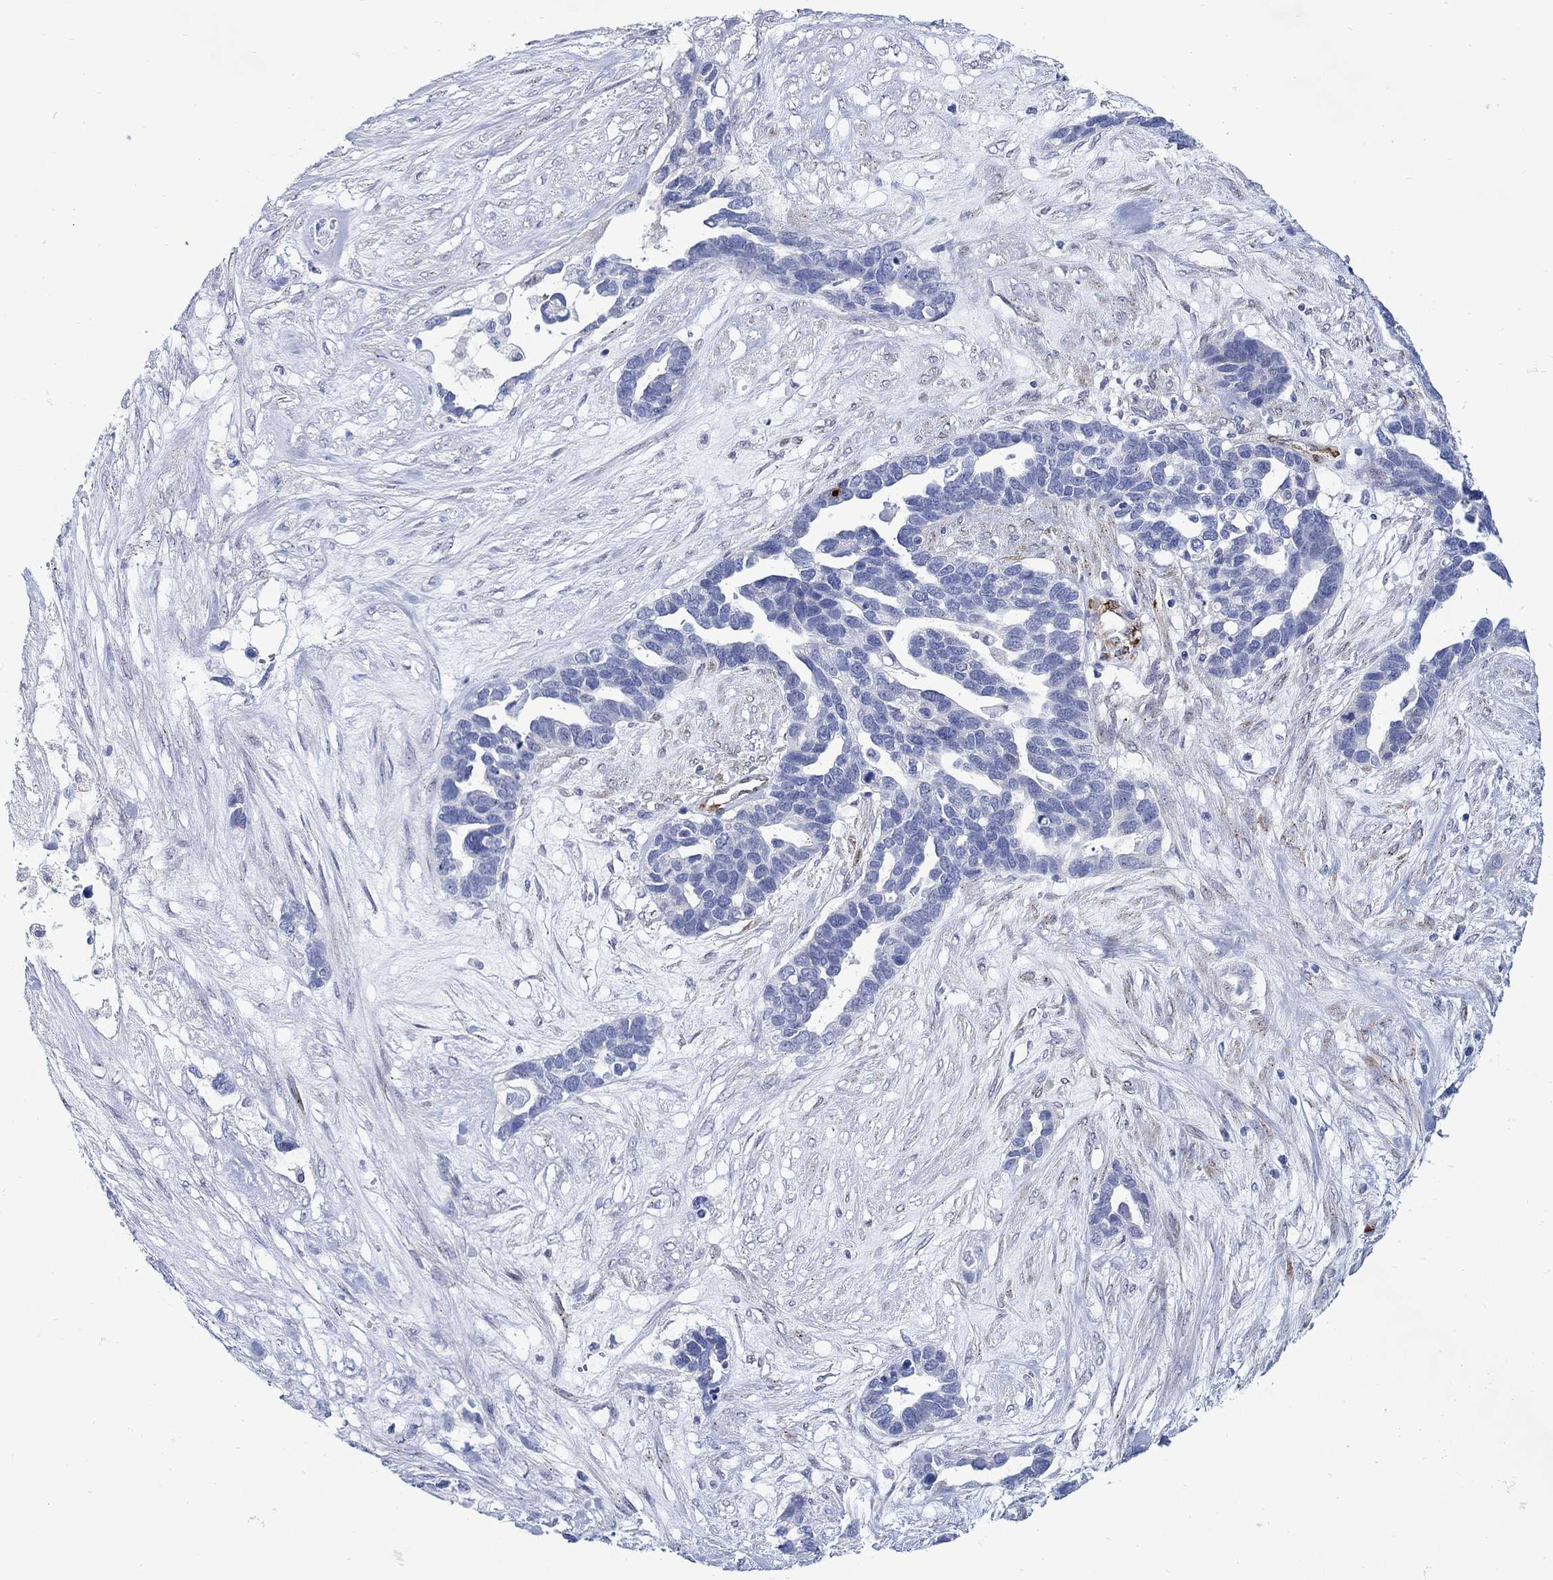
{"staining": {"intensity": "negative", "quantity": "none", "location": "none"}, "tissue": "ovarian cancer", "cell_type": "Tumor cells", "image_type": "cancer", "snomed": [{"axis": "morphology", "description": "Cystadenocarcinoma, serous, NOS"}, {"axis": "topography", "description": "Ovary"}], "caption": "The photomicrograph reveals no staining of tumor cells in ovarian cancer (serous cystadenocarcinoma).", "gene": "KSR2", "patient": {"sex": "female", "age": 54}}